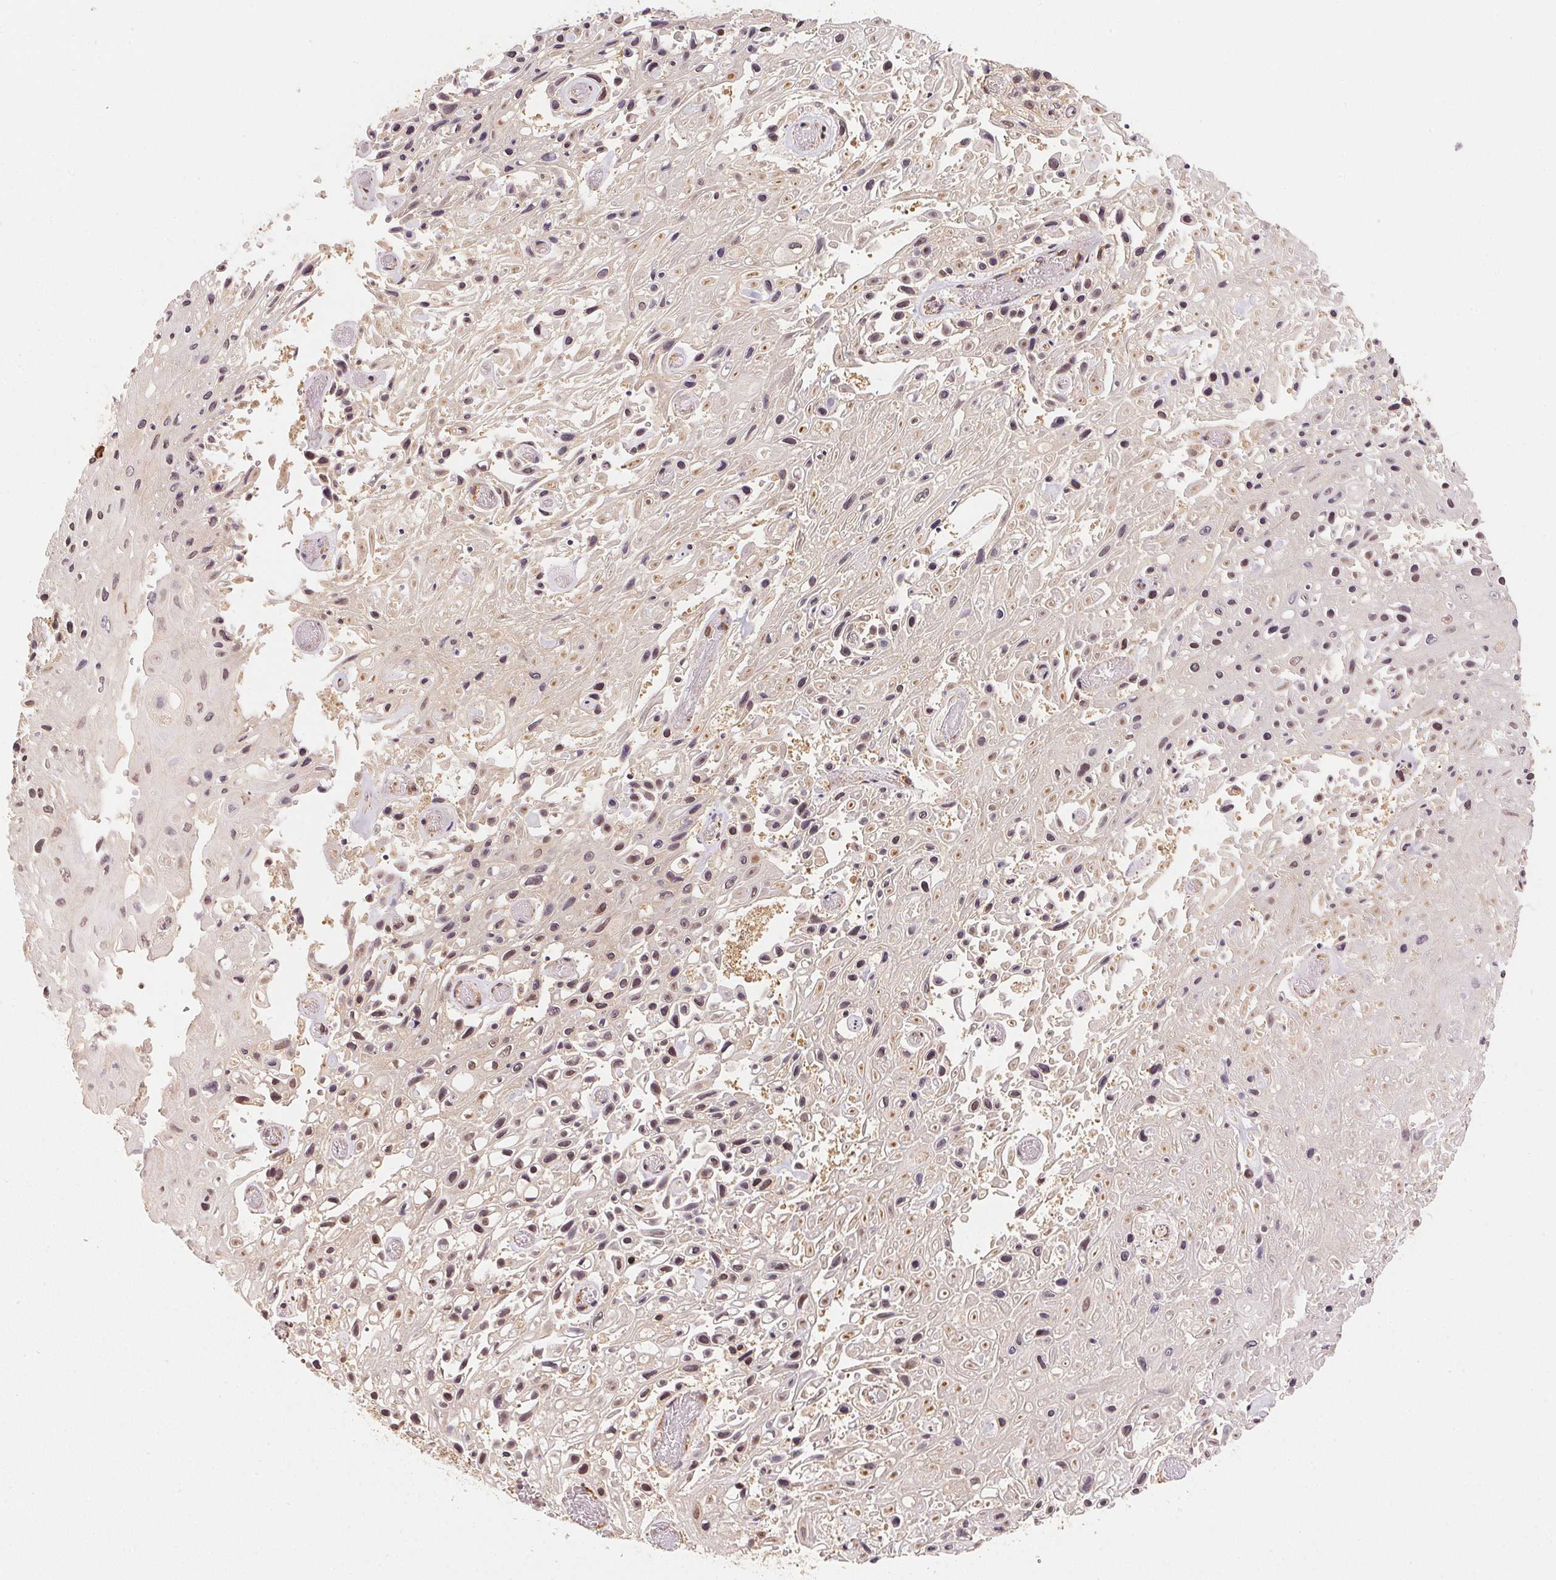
{"staining": {"intensity": "weak", "quantity": "<25%", "location": "cytoplasmic/membranous"}, "tissue": "skin cancer", "cell_type": "Tumor cells", "image_type": "cancer", "snomed": [{"axis": "morphology", "description": "Squamous cell carcinoma, NOS"}, {"axis": "topography", "description": "Skin"}], "caption": "Human skin cancer (squamous cell carcinoma) stained for a protein using IHC reveals no expression in tumor cells.", "gene": "STRN4", "patient": {"sex": "male", "age": 82}}